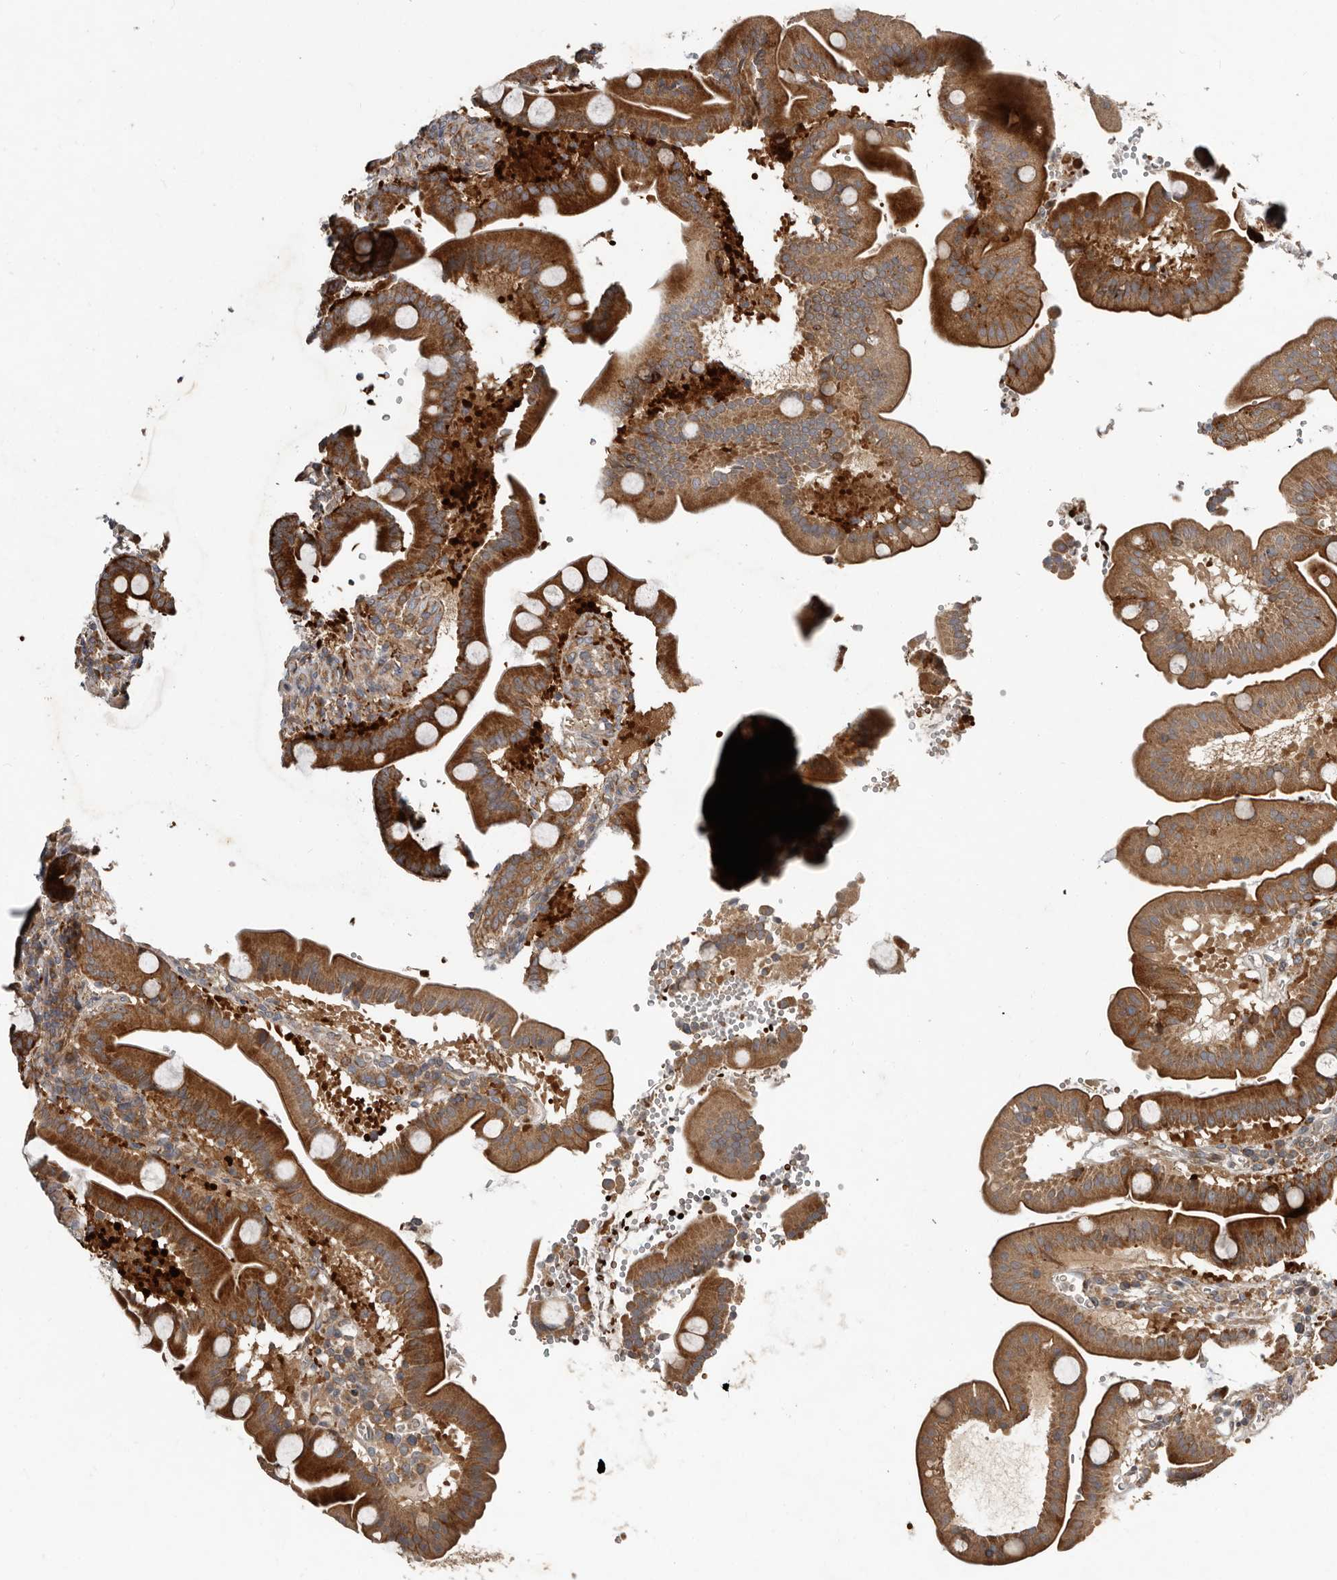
{"staining": {"intensity": "strong", "quantity": ">75%", "location": "cytoplasmic/membranous"}, "tissue": "duodenum", "cell_type": "Glandular cells", "image_type": "normal", "snomed": [{"axis": "morphology", "description": "Normal tissue, NOS"}, {"axis": "topography", "description": "Duodenum"}], "caption": "Glandular cells demonstrate high levels of strong cytoplasmic/membranous expression in about >75% of cells in normal duodenum. Using DAB (3,3'-diaminobenzidine) (brown) and hematoxylin (blue) stains, captured at high magnification using brightfield microscopy.", "gene": "FBXO31", "patient": {"sex": "male", "age": 54}}